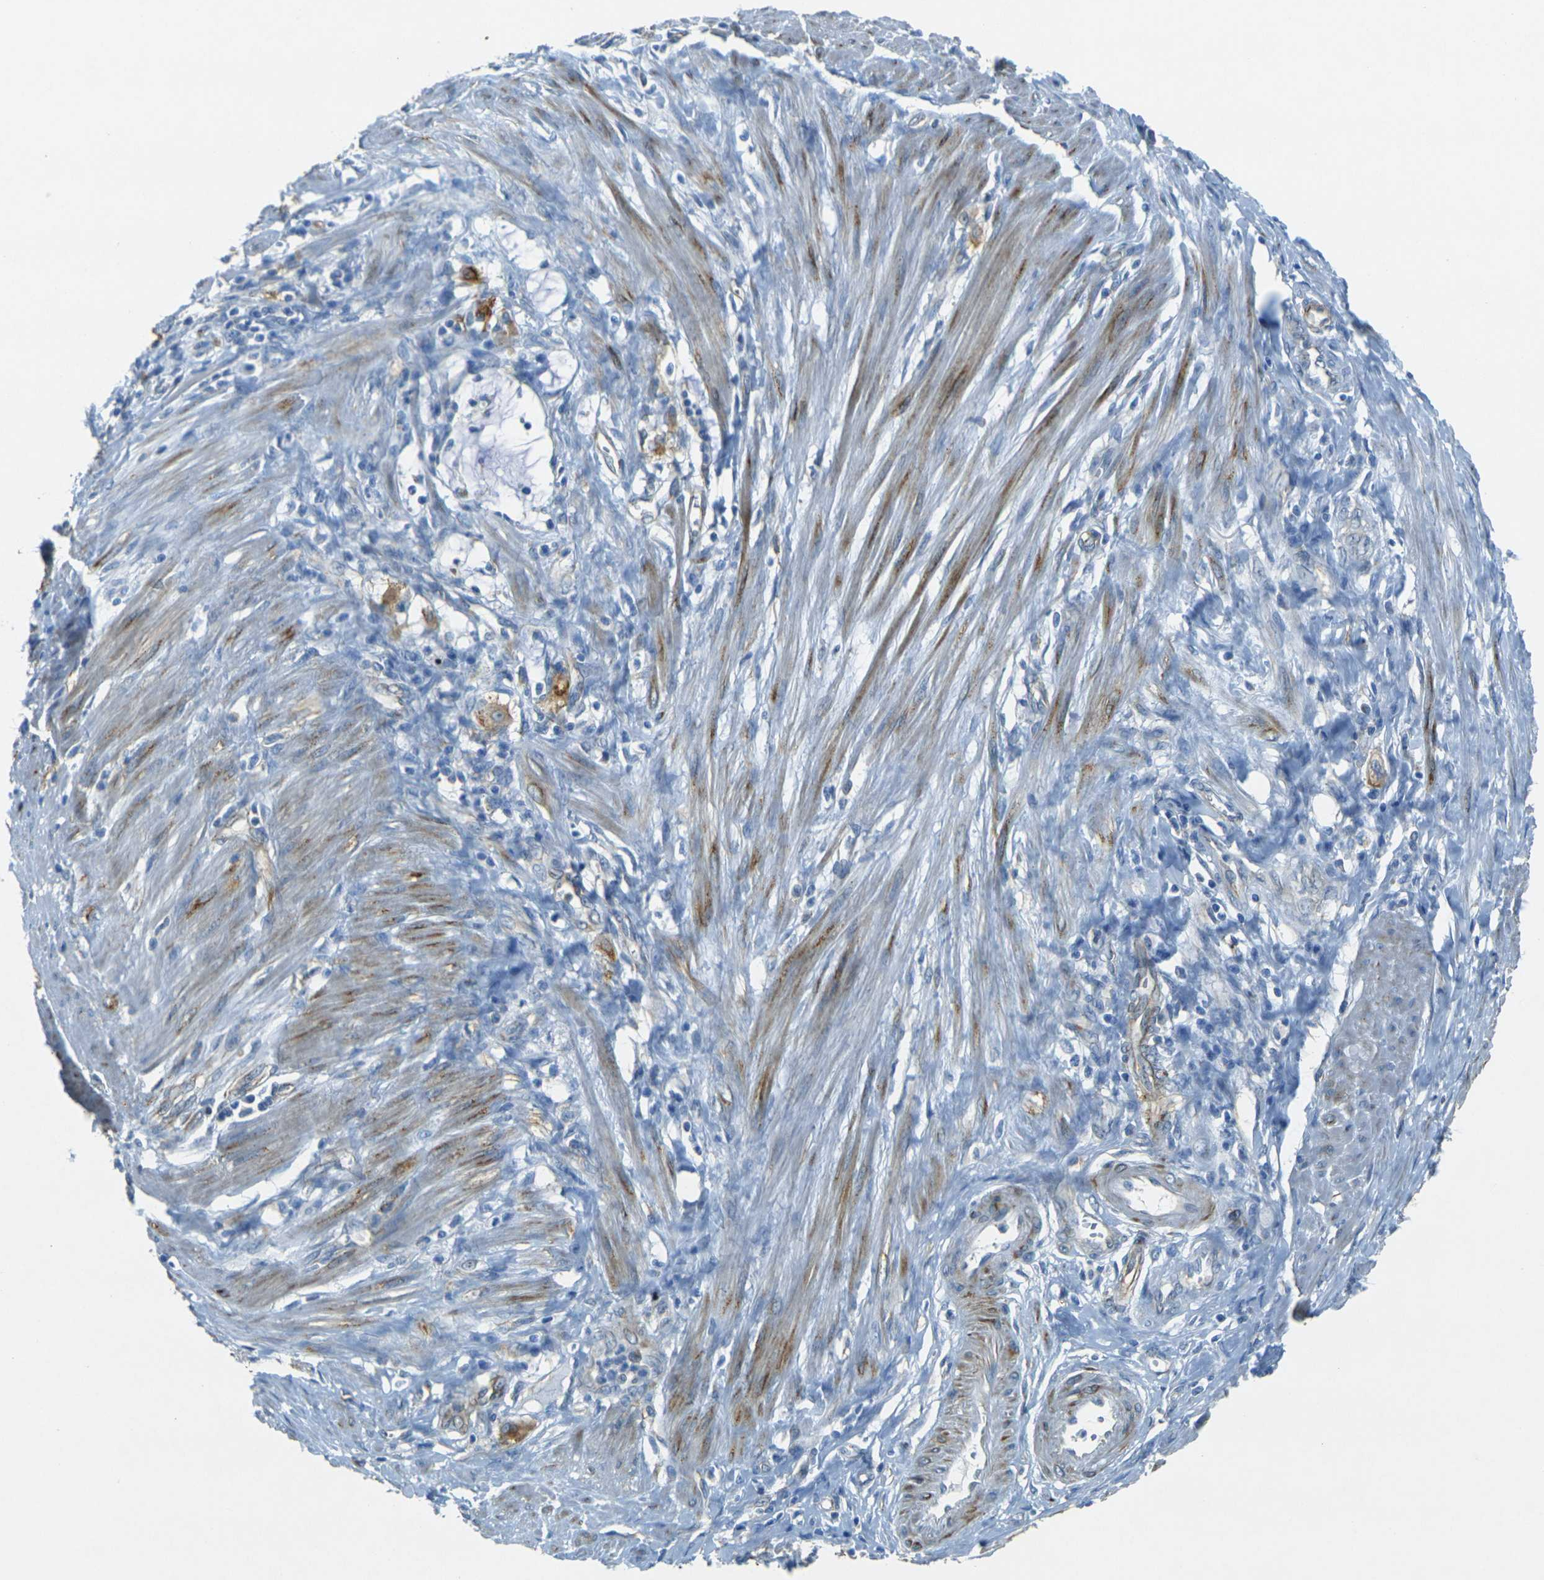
{"staining": {"intensity": "negative", "quantity": "none", "location": "none"}, "tissue": "pancreatic cancer", "cell_type": "Tumor cells", "image_type": "cancer", "snomed": [{"axis": "morphology", "description": "Adenocarcinoma, NOS"}, {"axis": "topography", "description": "Pancreas"}], "caption": "DAB immunohistochemical staining of human pancreatic cancer exhibits no significant expression in tumor cells.", "gene": "SORT1", "patient": {"sex": "female", "age": 75}}